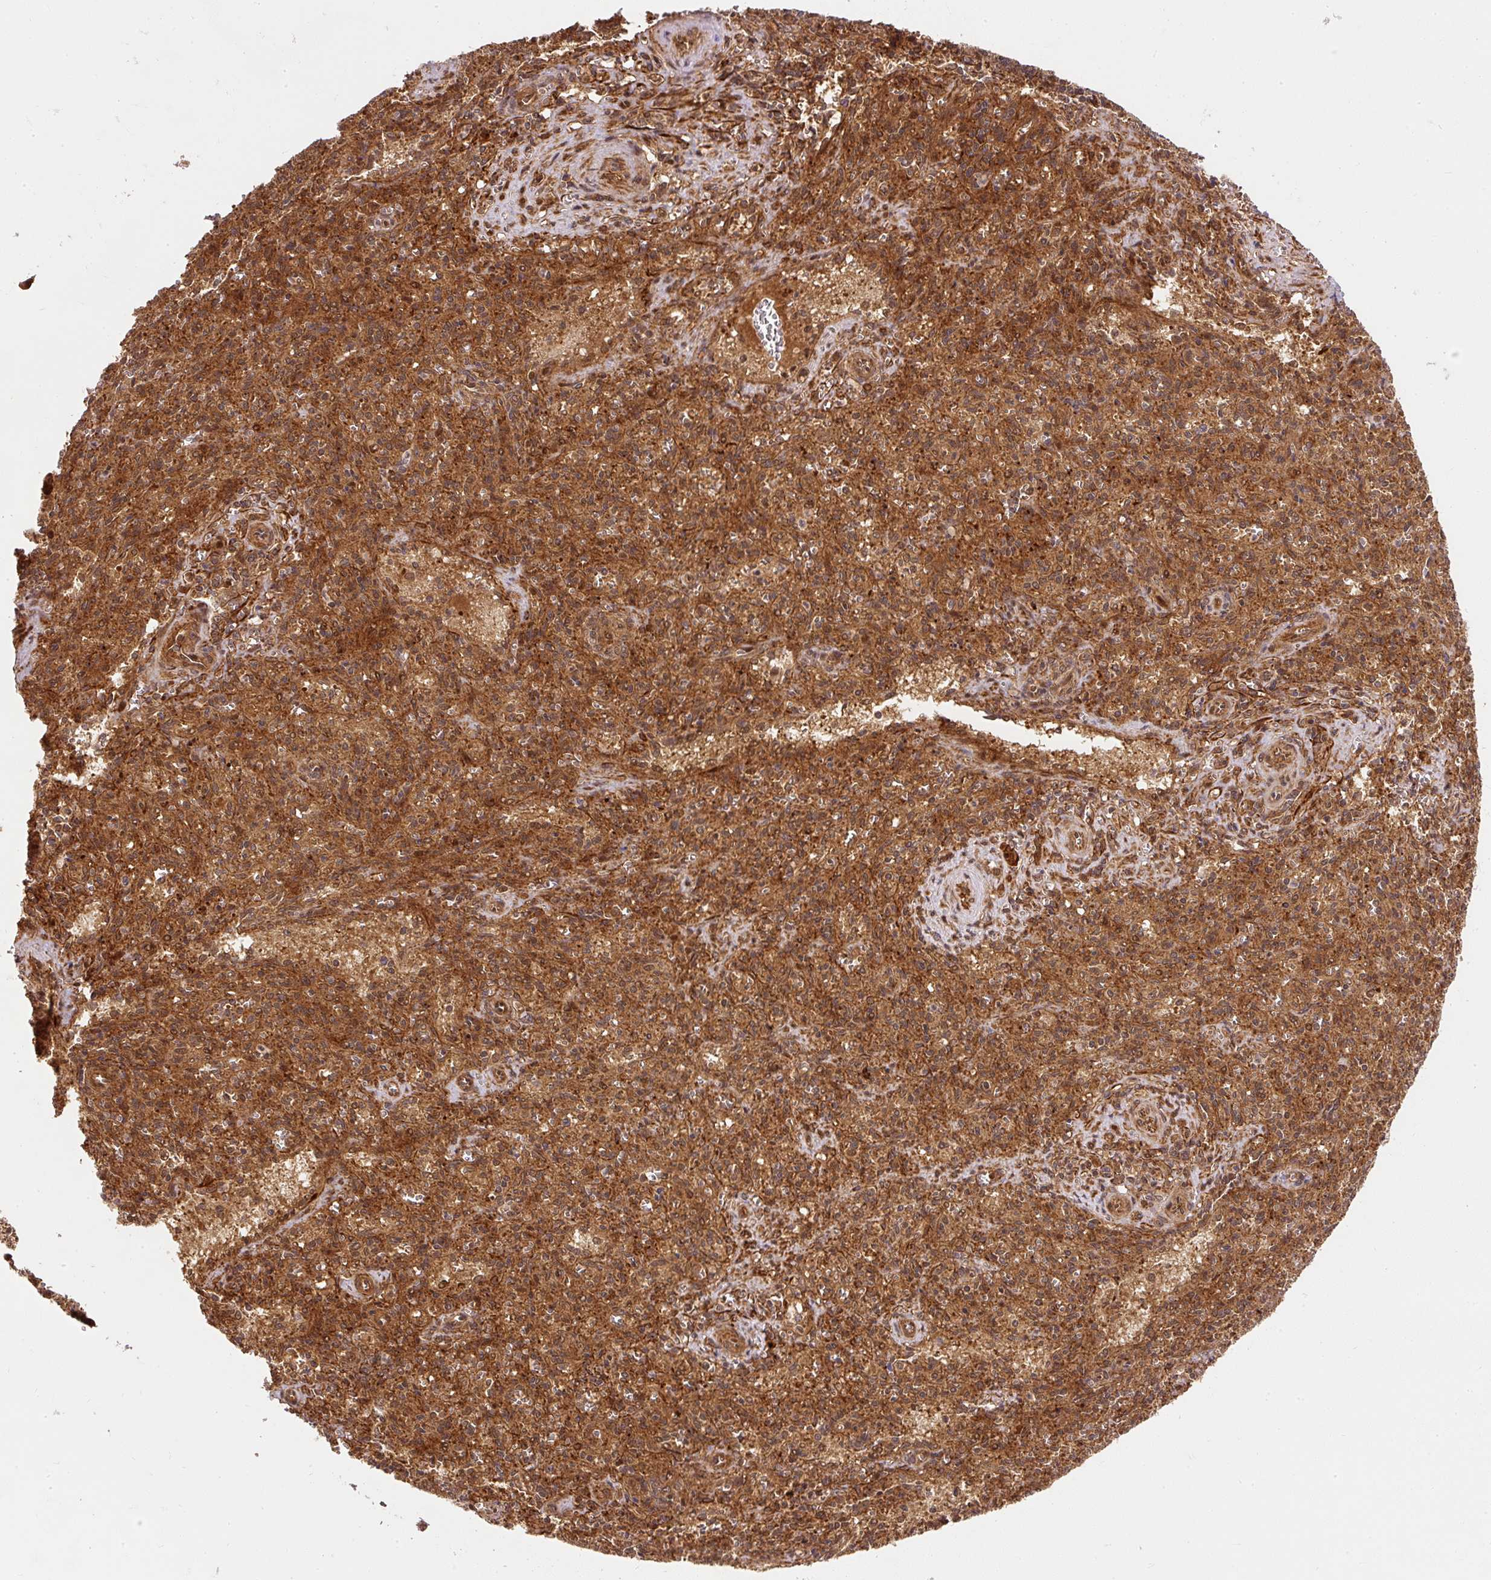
{"staining": {"intensity": "moderate", "quantity": ">75%", "location": "cytoplasmic/membranous"}, "tissue": "spleen", "cell_type": "Cells in red pulp", "image_type": "normal", "snomed": [{"axis": "morphology", "description": "Normal tissue, NOS"}, {"axis": "topography", "description": "Spleen"}], "caption": "A high-resolution image shows immunohistochemistry (IHC) staining of normal spleen, which reveals moderate cytoplasmic/membranous staining in approximately >75% of cells in red pulp.", "gene": "PSMD1", "patient": {"sex": "female", "age": 26}}